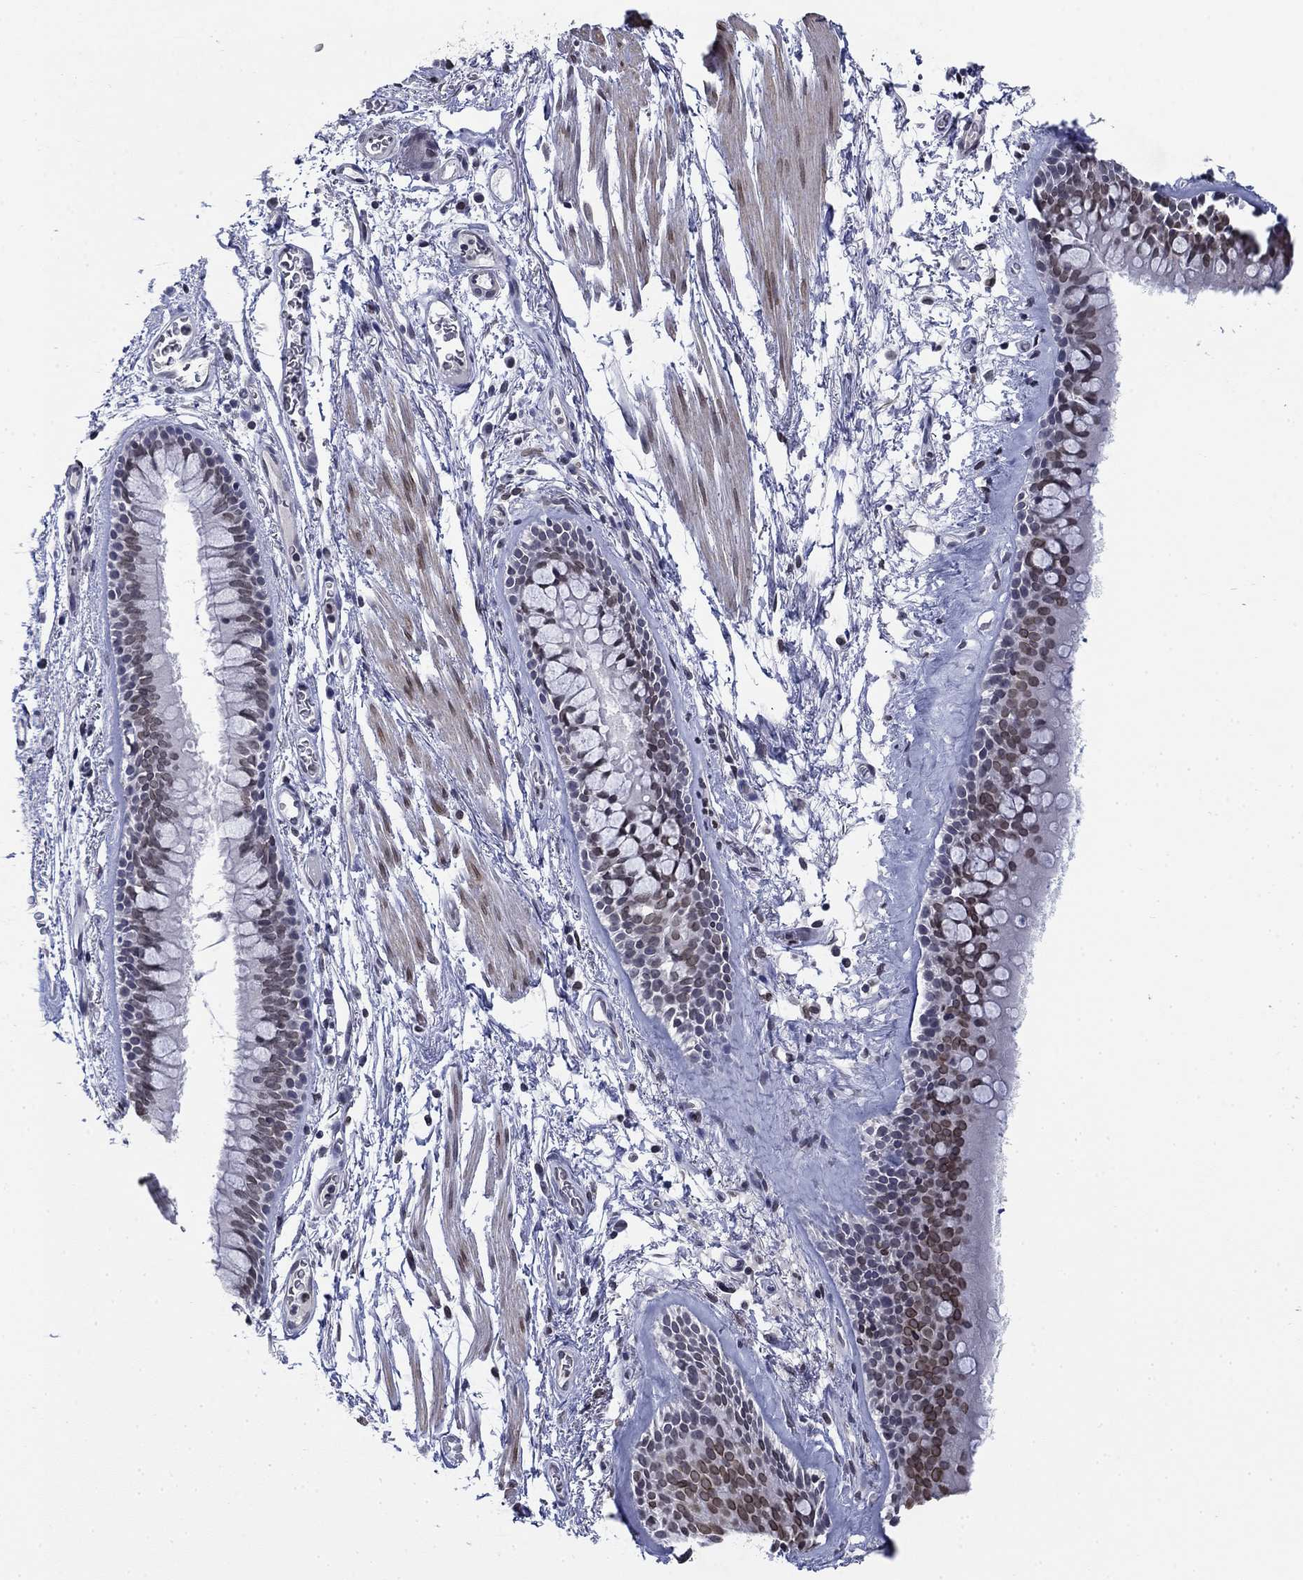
{"staining": {"intensity": "moderate", "quantity": "25%-75%", "location": "cytoplasmic/membranous,nuclear"}, "tissue": "bronchus", "cell_type": "Respiratory epithelial cells", "image_type": "normal", "snomed": [{"axis": "morphology", "description": "Normal tissue, NOS"}, {"axis": "topography", "description": "Bronchus"}, {"axis": "topography", "description": "Lung"}], "caption": "Respiratory epithelial cells demonstrate medium levels of moderate cytoplasmic/membranous,nuclear staining in about 25%-75% of cells in benign bronchus.", "gene": "TOR1AIP1", "patient": {"sex": "female", "age": 57}}